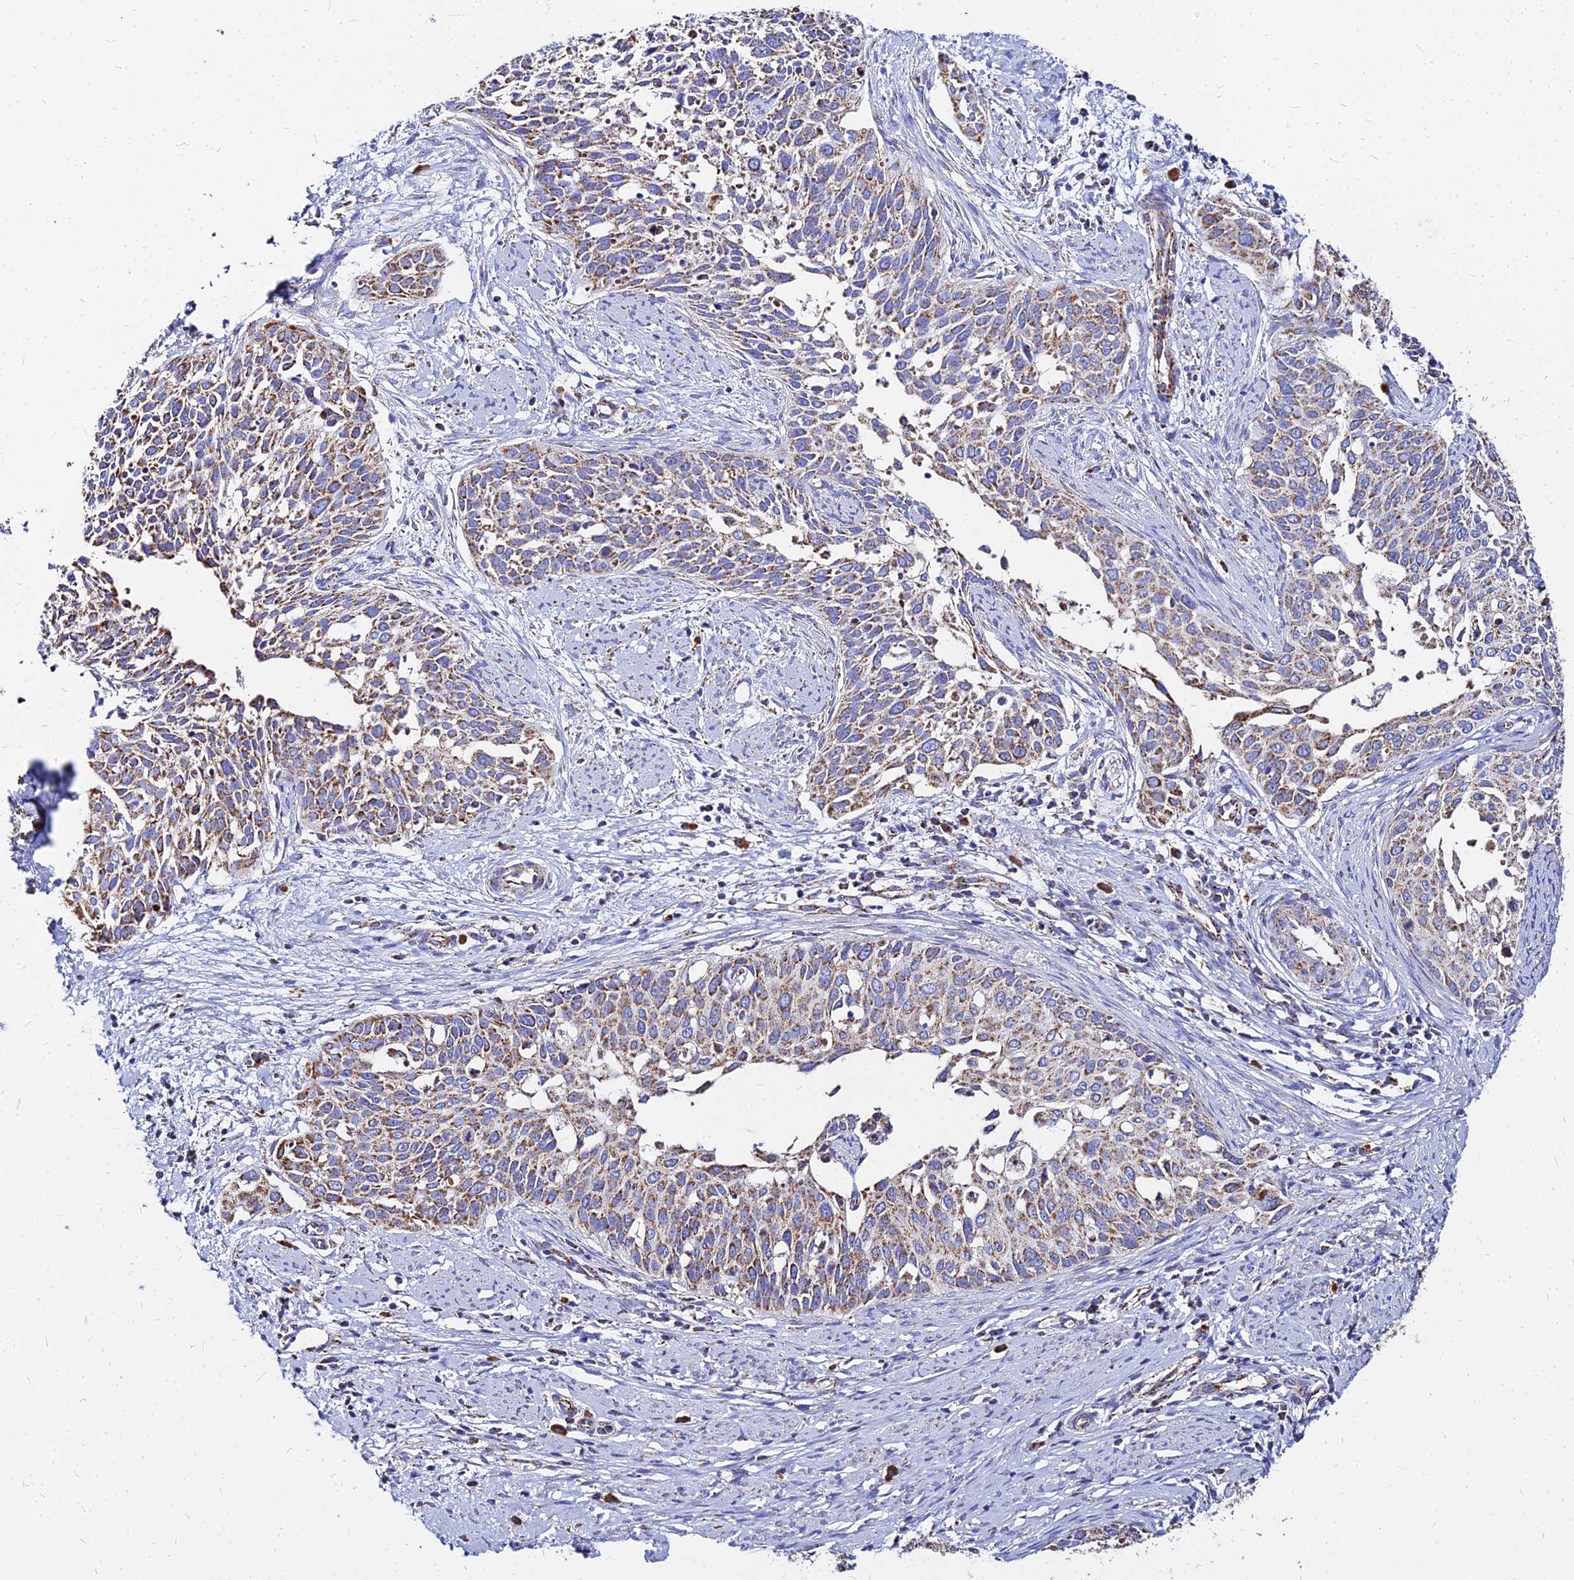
{"staining": {"intensity": "moderate", "quantity": ">75%", "location": "cytoplasmic/membranous"}, "tissue": "cervical cancer", "cell_type": "Tumor cells", "image_type": "cancer", "snomed": [{"axis": "morphology", "description": "Squamous cell carcinoma, NOS"}, {"axis": "topography", "description": "Cervix"}], "caption": "Cervical squamous cell carcinoma stained with a protein marker shows moderate staining in tumor cells.", "gene": "DLD", "patient": {"sex": "female", "age": 44}}